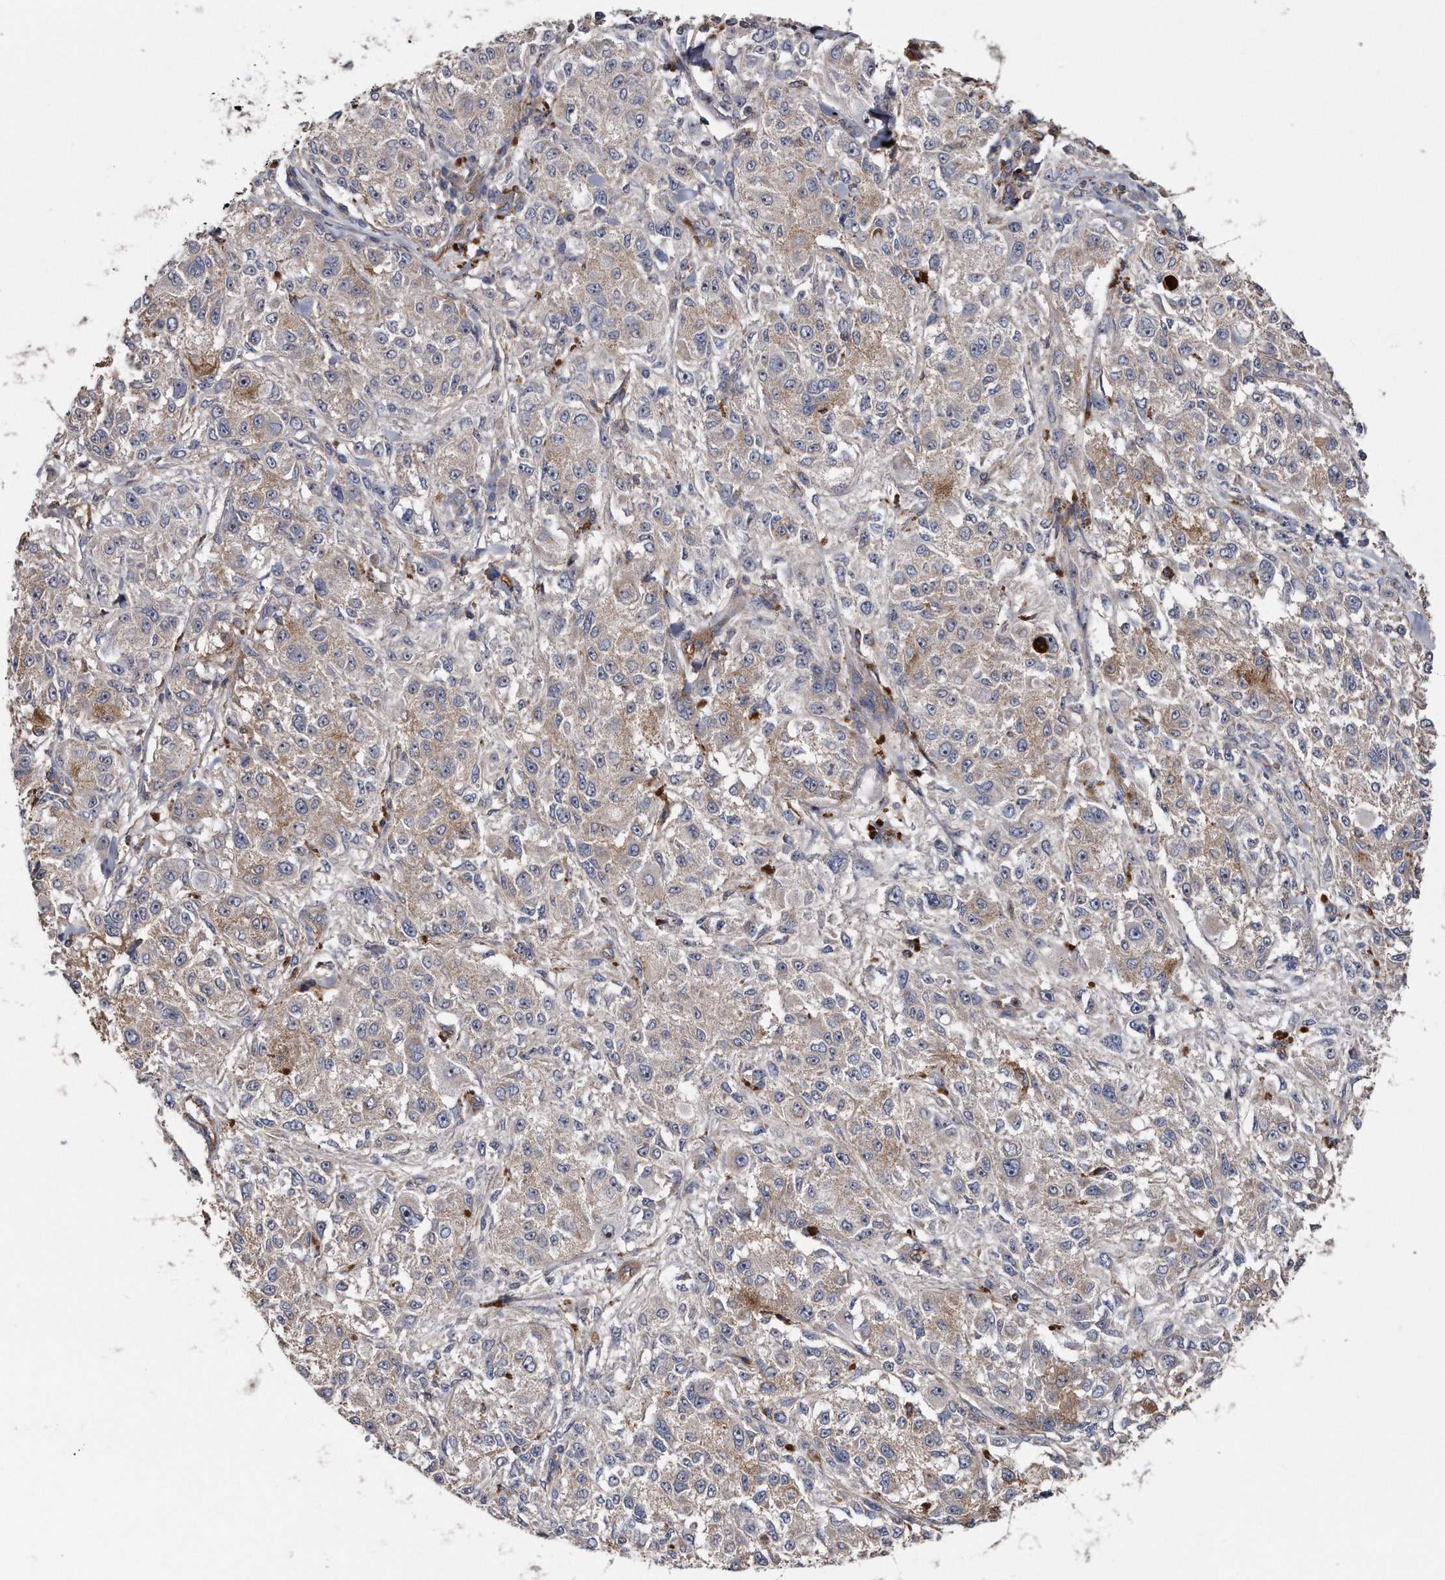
{"staining": {"intensity": "negative", "quantity": "none", "location": "none"}, "tissue": "melanoma", "cell_type": "Tumor cells", "image_type": "cancer", "snomed": [{"axis": "morphology", "description": "Necrosis, NOS"}, {"axis": "morphology", "description": "Malignant melanoma, NOS"}, {"axis": "topography", "description": "Skin"}], "caption": "Malignant melanoma stained for a protein using immunohistochemistry exhibits no staining tumor cells.", "gene": "KCND3", "patient": {"sex": "female", "age": 87}}